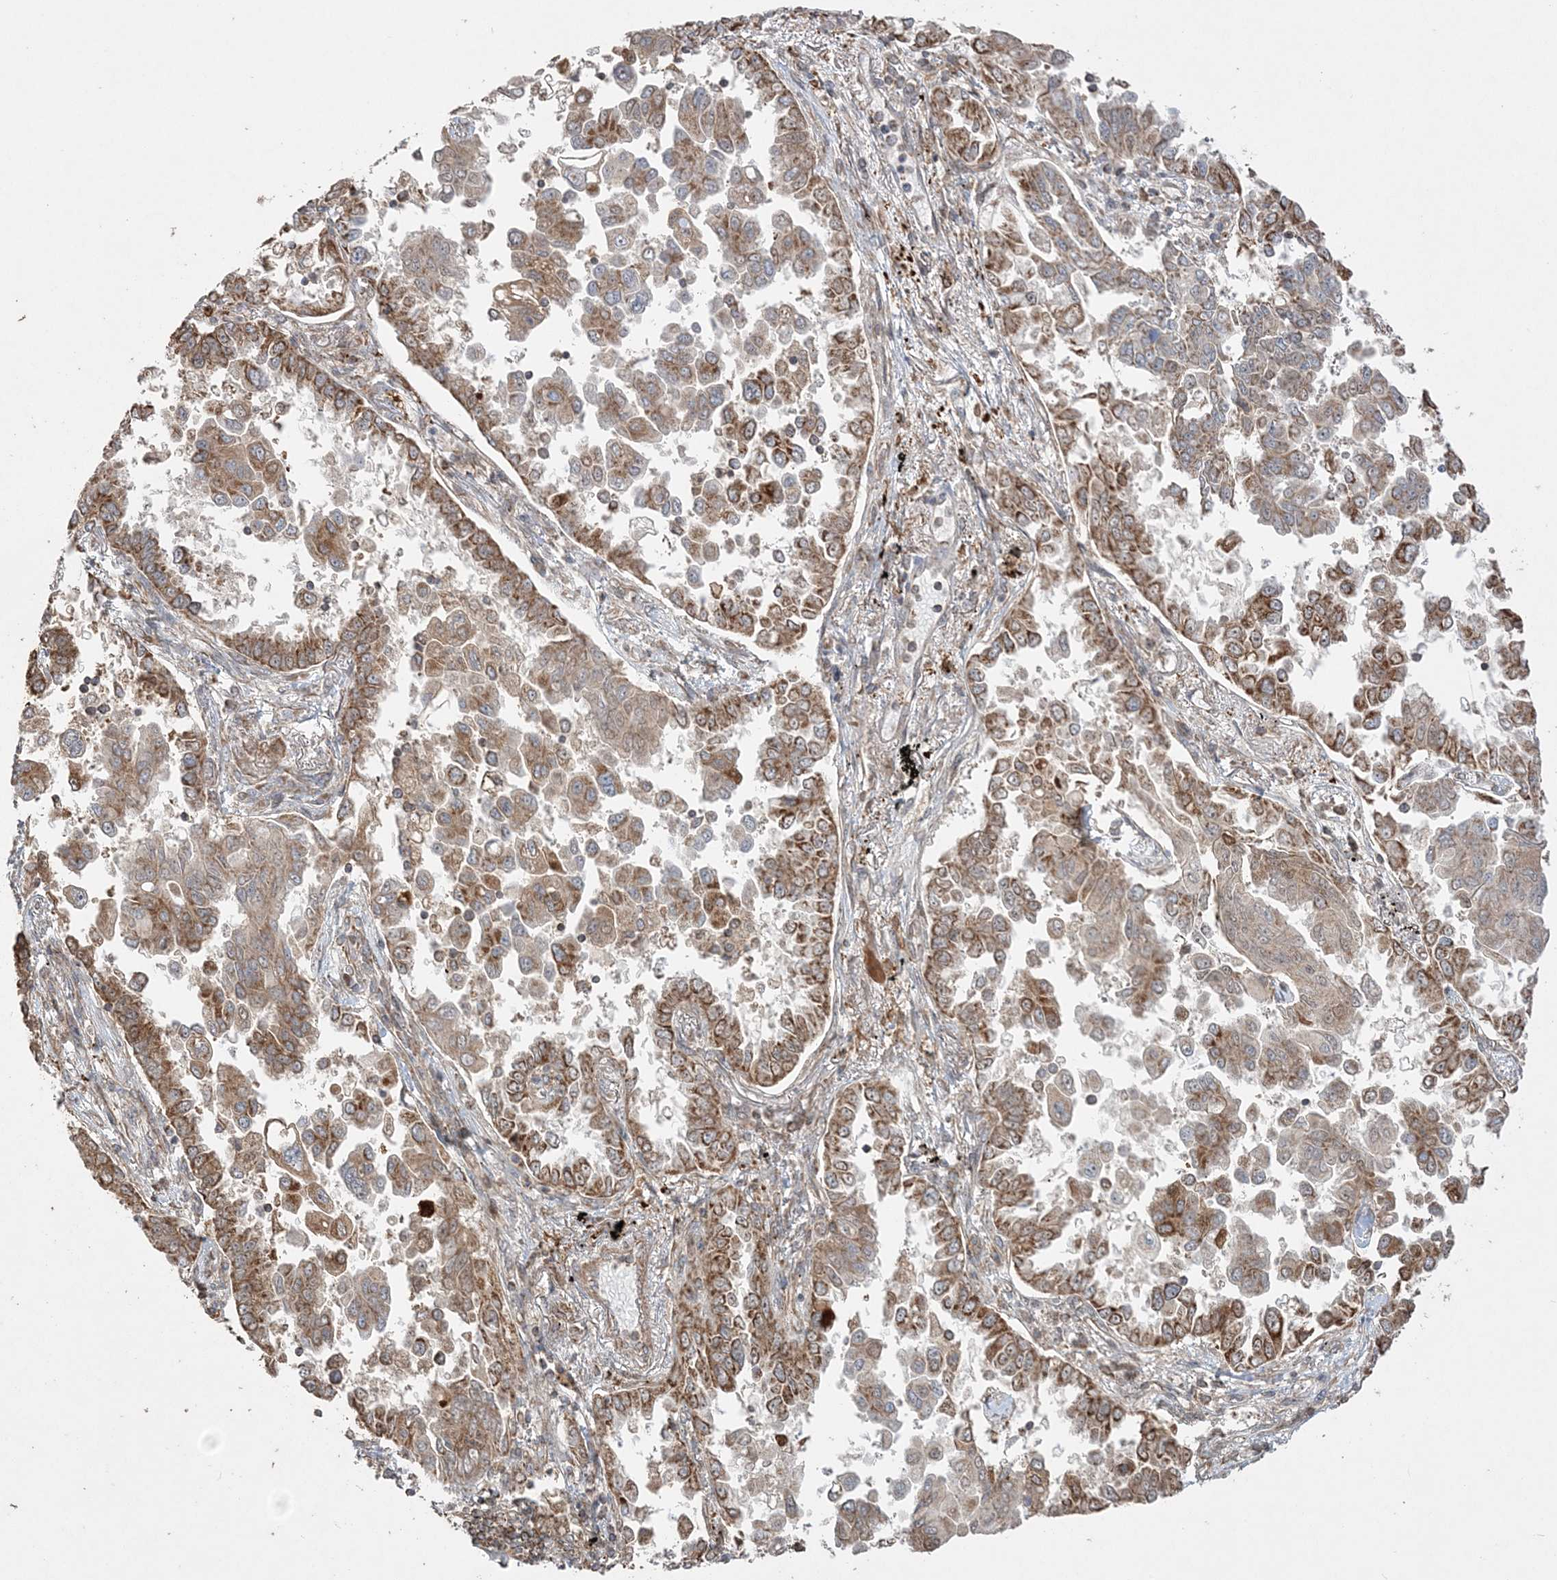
{"staining": {"intensity": "moderate", "quantity": ">75%", "location": "cytoplasmic/membranous"}, "tissue": "lung cancer", "cell_type": "Tumor cells", "image_type": "cancer", "snomed": [{"axis": "morphology", "description": "Adenocarcinoma, NOS"}, {"axis": "topography", "description": "Lung"}], "caption": "Protein staining of adenocarcinoma (lung) tissue displays moderate cytoplasmic/membranous expression in about >75% of tumor cells.", "gene": "SCLT1", "patient": {"sex": "female", "age": 67}}